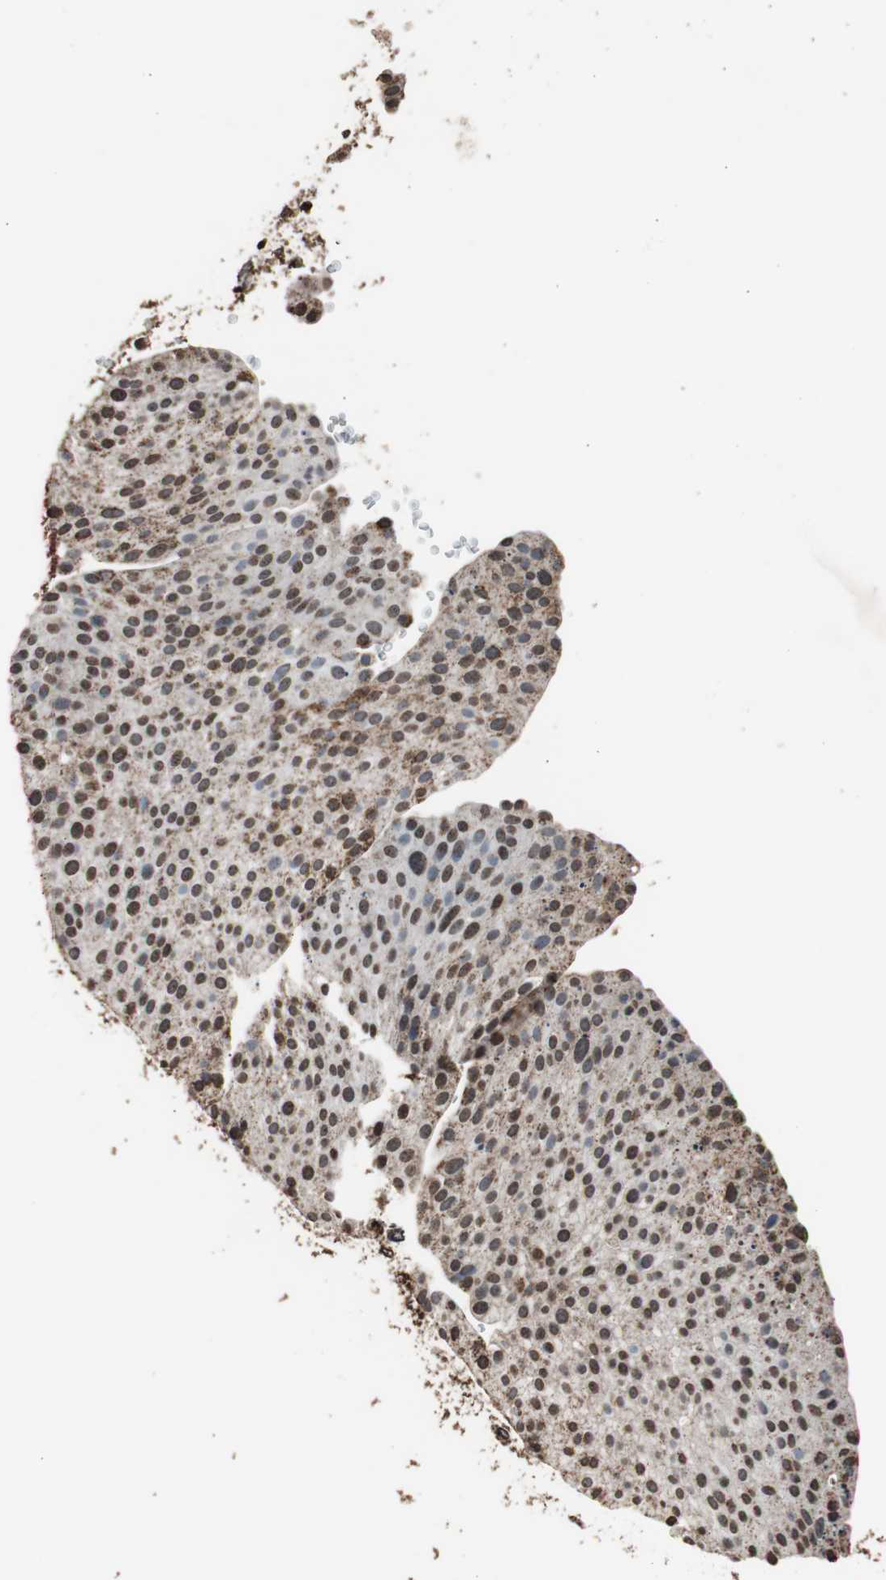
{"staining": {"intensity": "moderate", "quantity": ">75%", "location": "cytoplasmic/membranous,nuclear"}, "tissue": "urothelial cancer", "cell_type": "Tumor cells", "image_type": "cancer", "snomed": [{"axis": "morphology", "description": "Urothelial carcinoma, Low grade"}, {"axis": "topography", "description": "Smooth muscle"}, {"axis": "topography", "description": "Urinary bladder"}], "caption": "Brown immunohistochemical staining in low-grade urothelial carcinoma shows moderate cytoplasmic/membranous and nuclear positivity in about >75% of tumor cells. Using DAB (3,3'-diaminobenzidine) (brown) and hematoxylin (blue) stains, captured at high magnification using brightfield microscopy.", "gene": "HSPA9", "patient": {"sex": "male", "age": 60}}